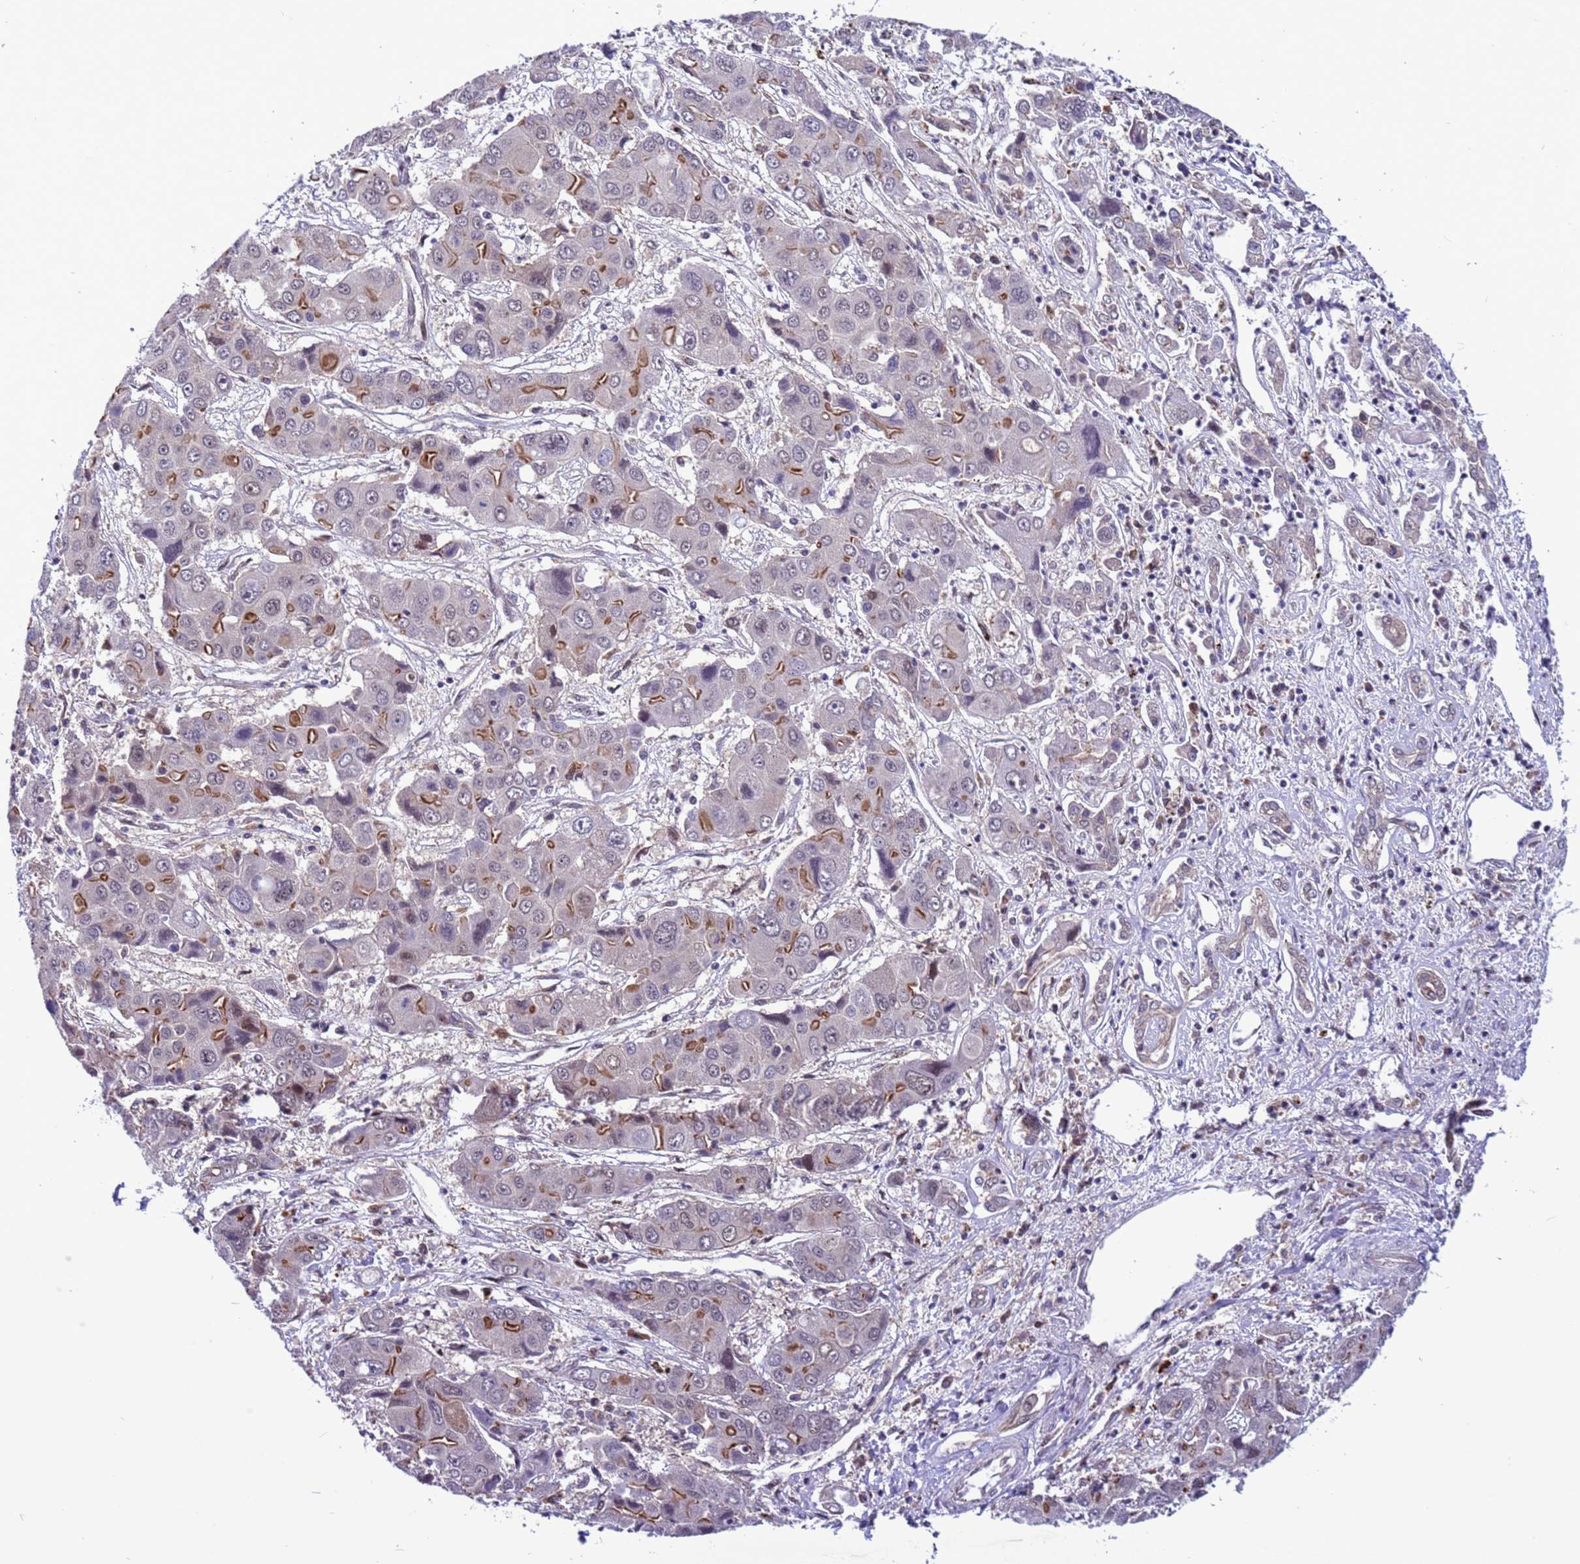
{"staining": {"intensity": "moderate", "quantity": "25%-75%", "location": "cytoplasmic/membranous"}, "tissue": "liver cancer", "cell_type": "Tumor cells", "image_type": "cancer", "snomed": [{"axis": "morphology", "description": "Cholangiocarcinoma"}, {"axis": "topography", "description": "Liver"}], "caption": "The photomicrograph displays immunohistochemical staining of cholangiocarcinoma (liver). There is moderate cytoplasmic/membranous staining is present in about 25%-75% of tumor cells.", "gene": "RASD1", "patient": {"sex": "male", "age": 67}}